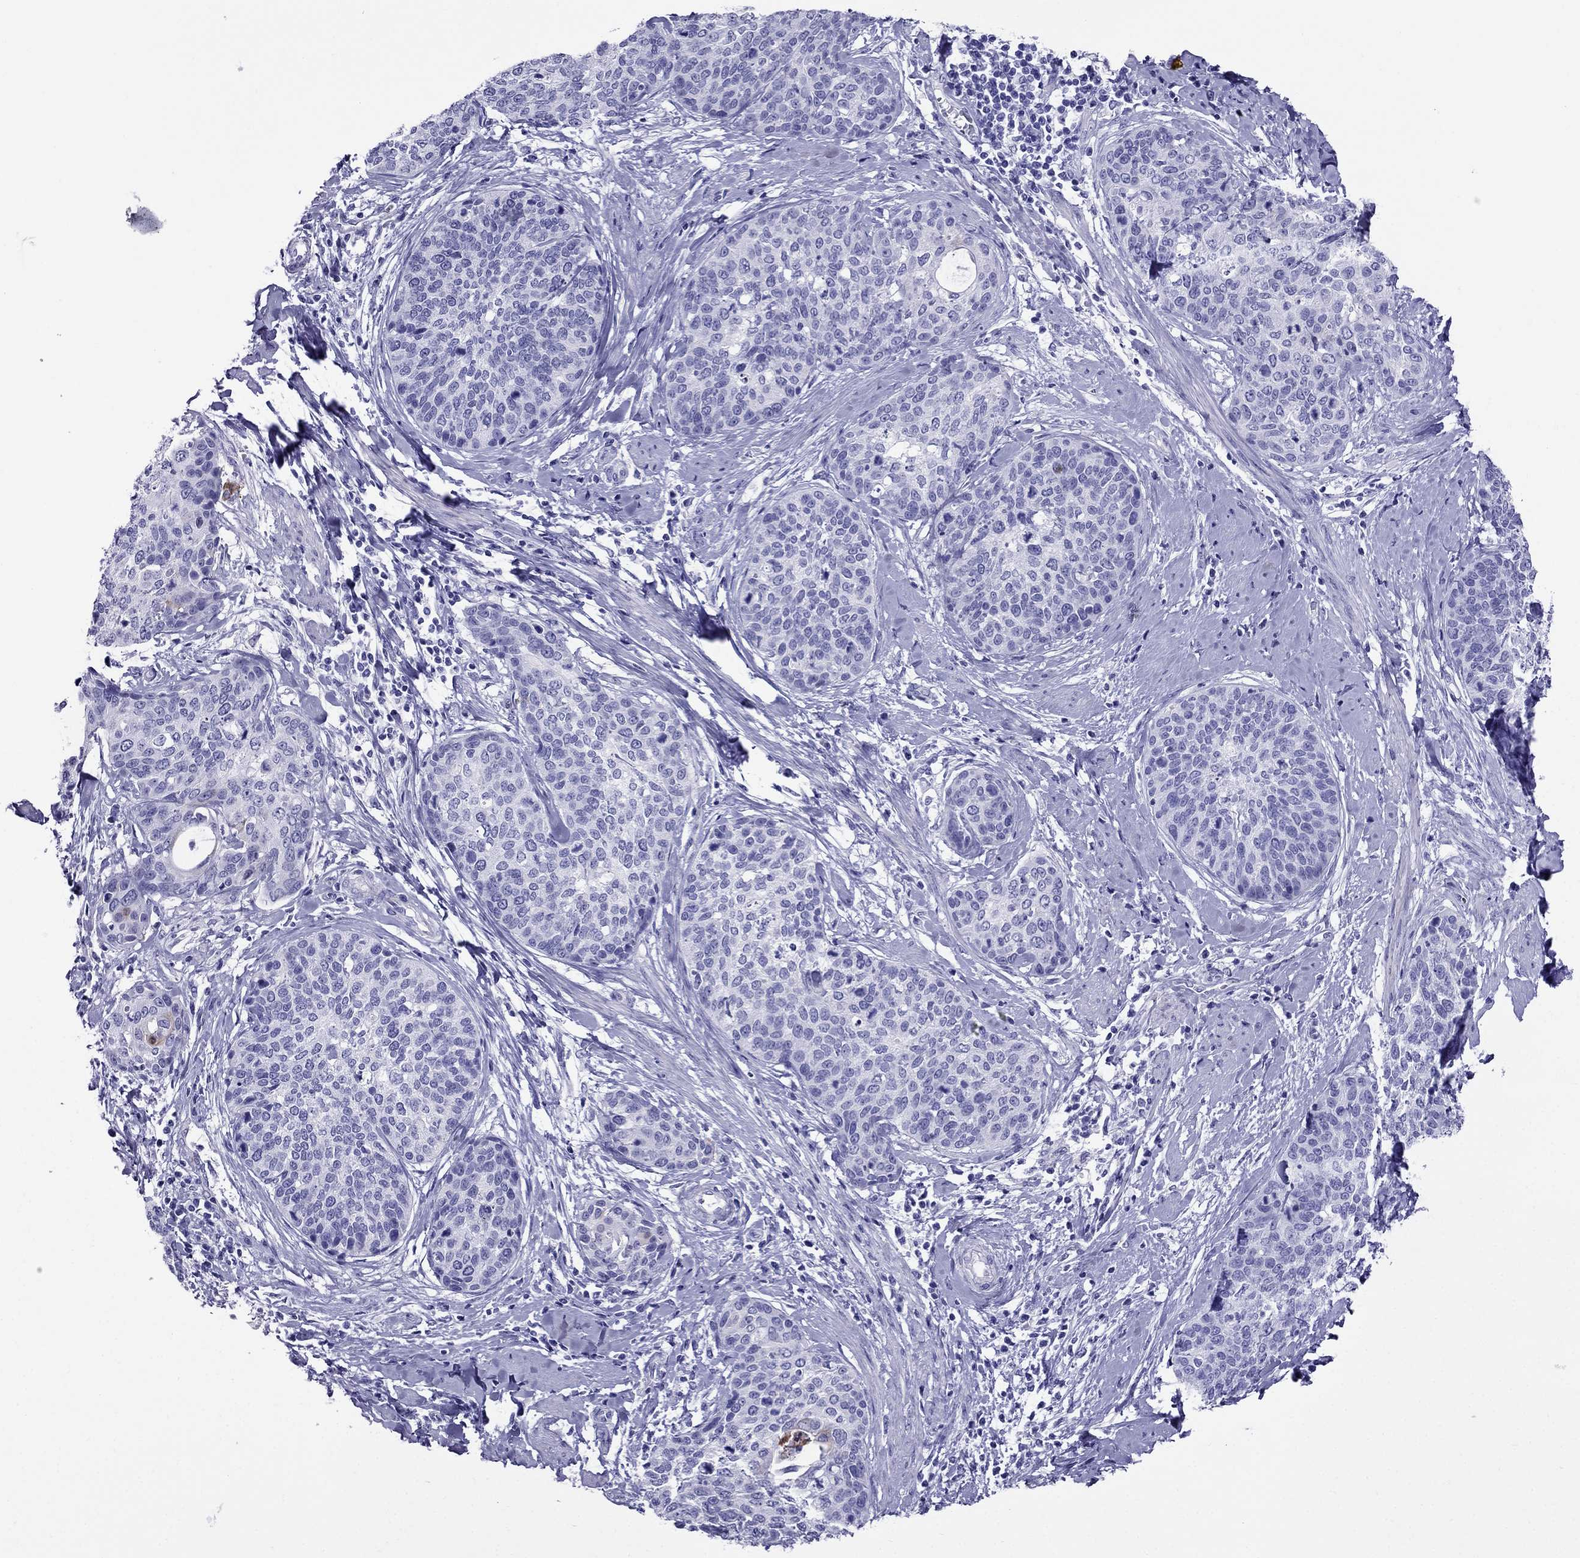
{"staining": {"intensity": "negative", "quantity": "none", "location": "none"}, "tissue": "cervical cancer", "cell_type": "Tumor cells", "image_type": "cancer", "snomed": [{"axis": "morphology", "description": "Squamous cell carcinoma, NOS"}, {"axis": "topography", "description": "Cervix"}], "caption": "Cervical cancer stained for a protein using IHC shows no expression tumor cells.", "gene": "CRYBA1", "patient": {"sex": "female", "age": 69}}